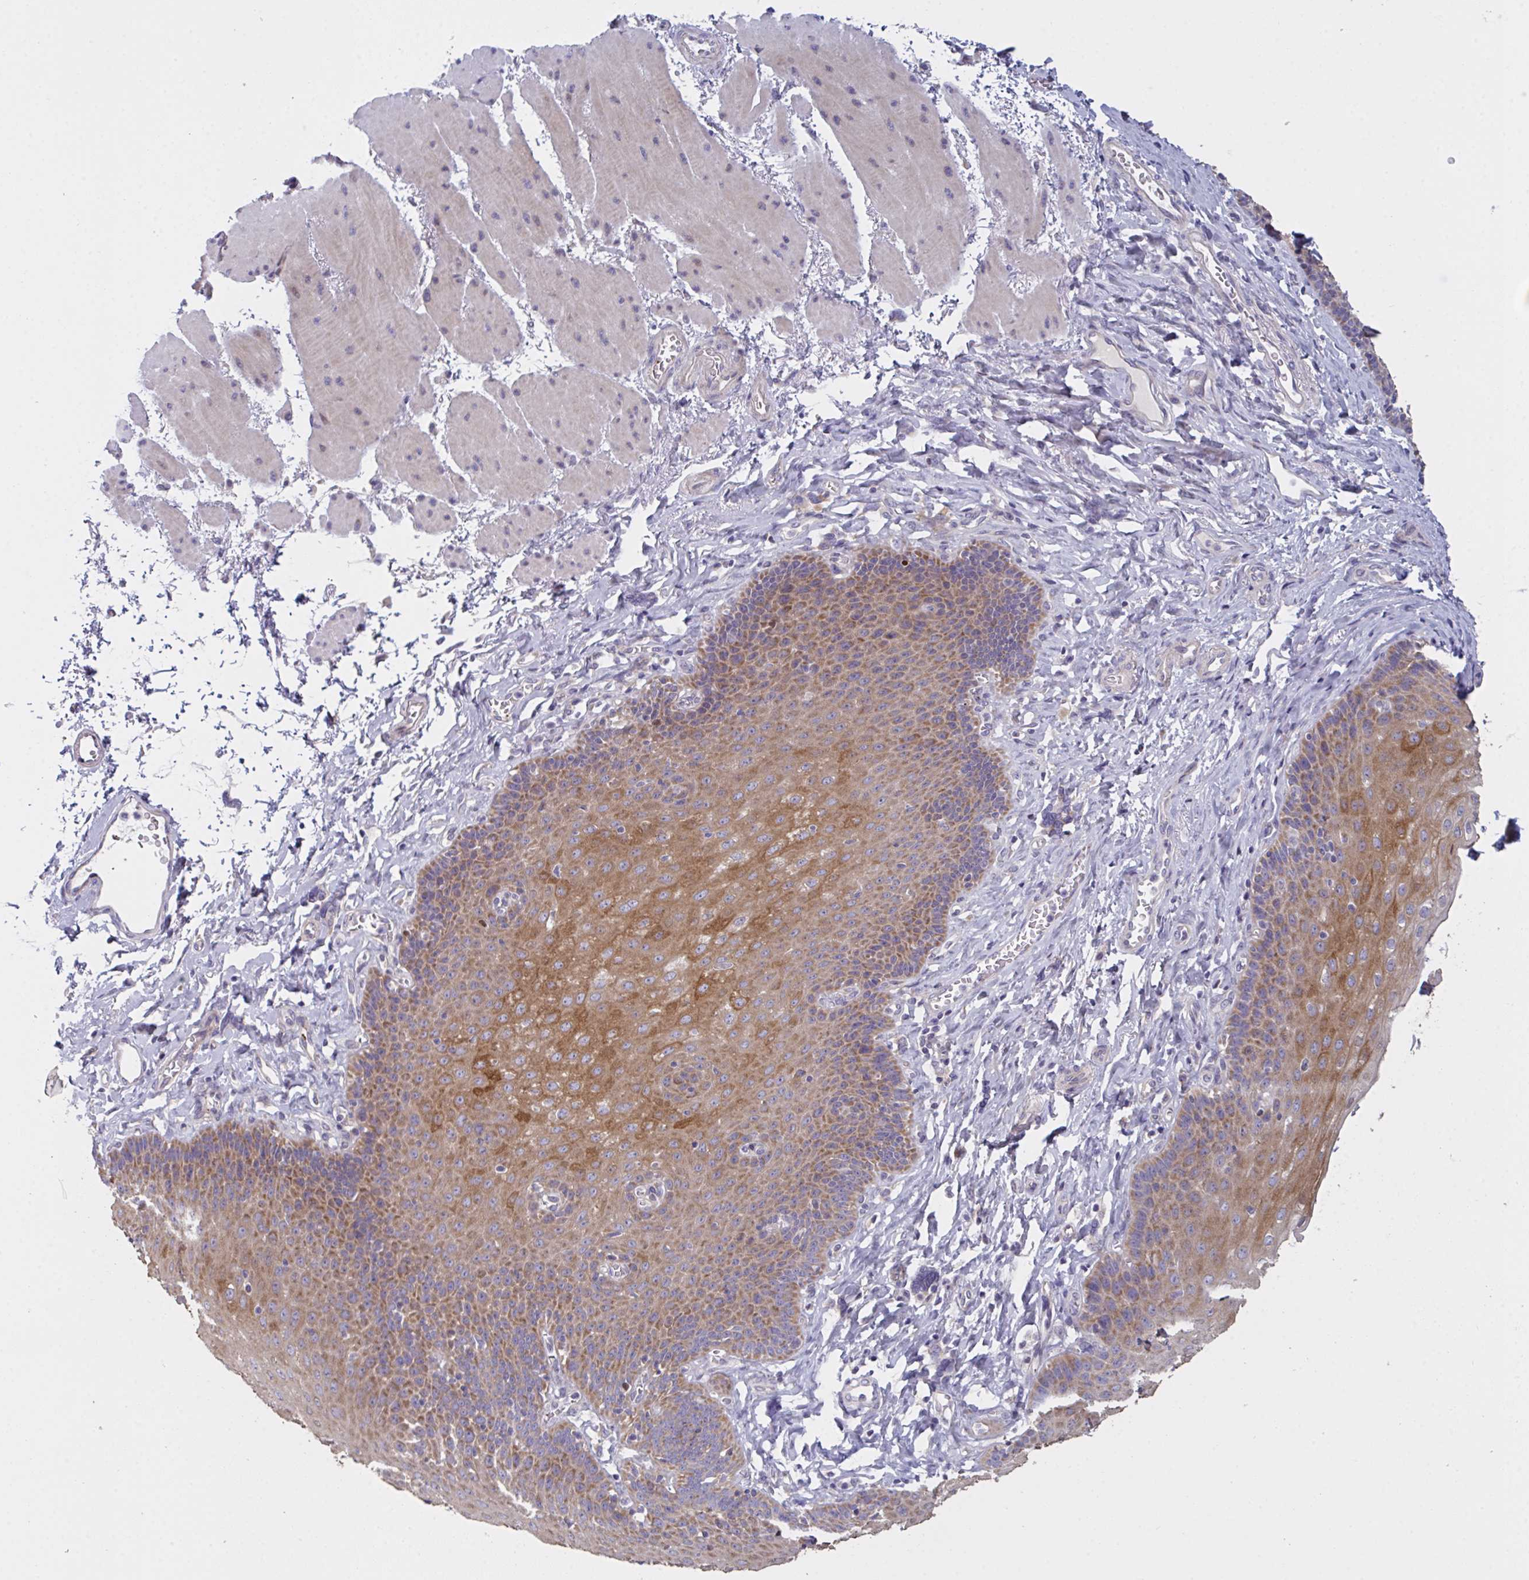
{"staining": {"intensity": "moderate", "quantity": "25%-75%", "location": "cytoplasmic/membranous"}, "tissue": "esophagus", "cell_type": "Squamous epithelial cells", "image_type": "normal", "snomed": [{"axis": "morphology", "description": "Normal tissue, NOS"}, {"axis": "topography", "description": "Esophagus"}], "caption": "Protein expression analysis of unremarkable esophagus exhibits moderate cytoplasmic/membranous staining in approximately 25%-75% of squamous epithelial cells.", "gene": "MRPS2", "patient": {"sex": "female", "age": 81}}